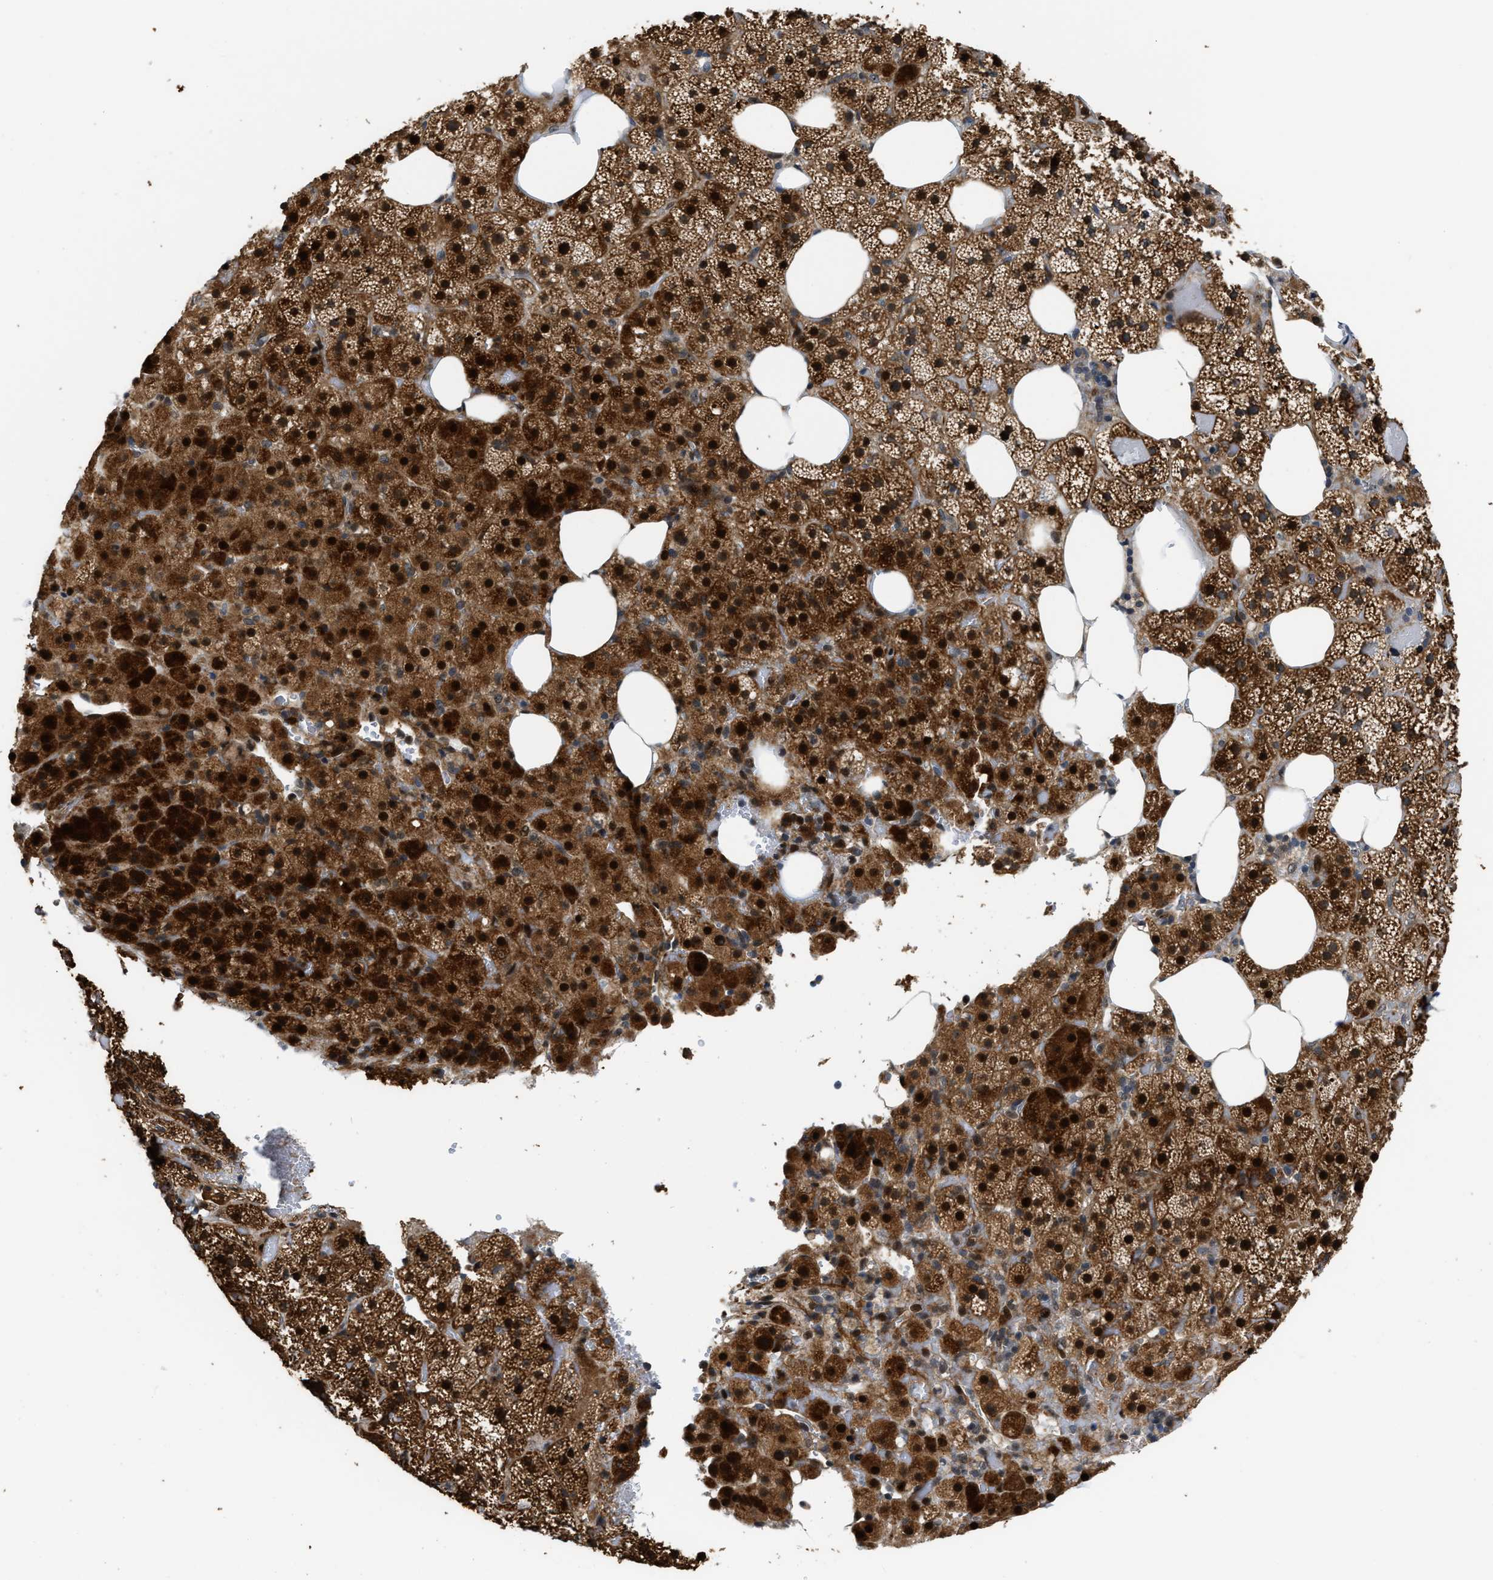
{"staining": {"intensity": "strong", "quantity": ">75%", "location": "cytoplasmic/membranous,nuclear"}, "tissue": "adrenal gland", "cell_type": "Glandular cells", "image_type": "normal", "snomed": [{"axis": "morphology", "description": "Normal tissue, NOS"}, {"axis": "topography", "description": "Adrenal gland"}], "caption": "Strong cytoplasmic/membranous,nuclear protein staining is present in approximately >75% of glandular cells in adrenal gland.", "gene": "ALDH3A2", "patient": {"sex": "female", "age": 59}}